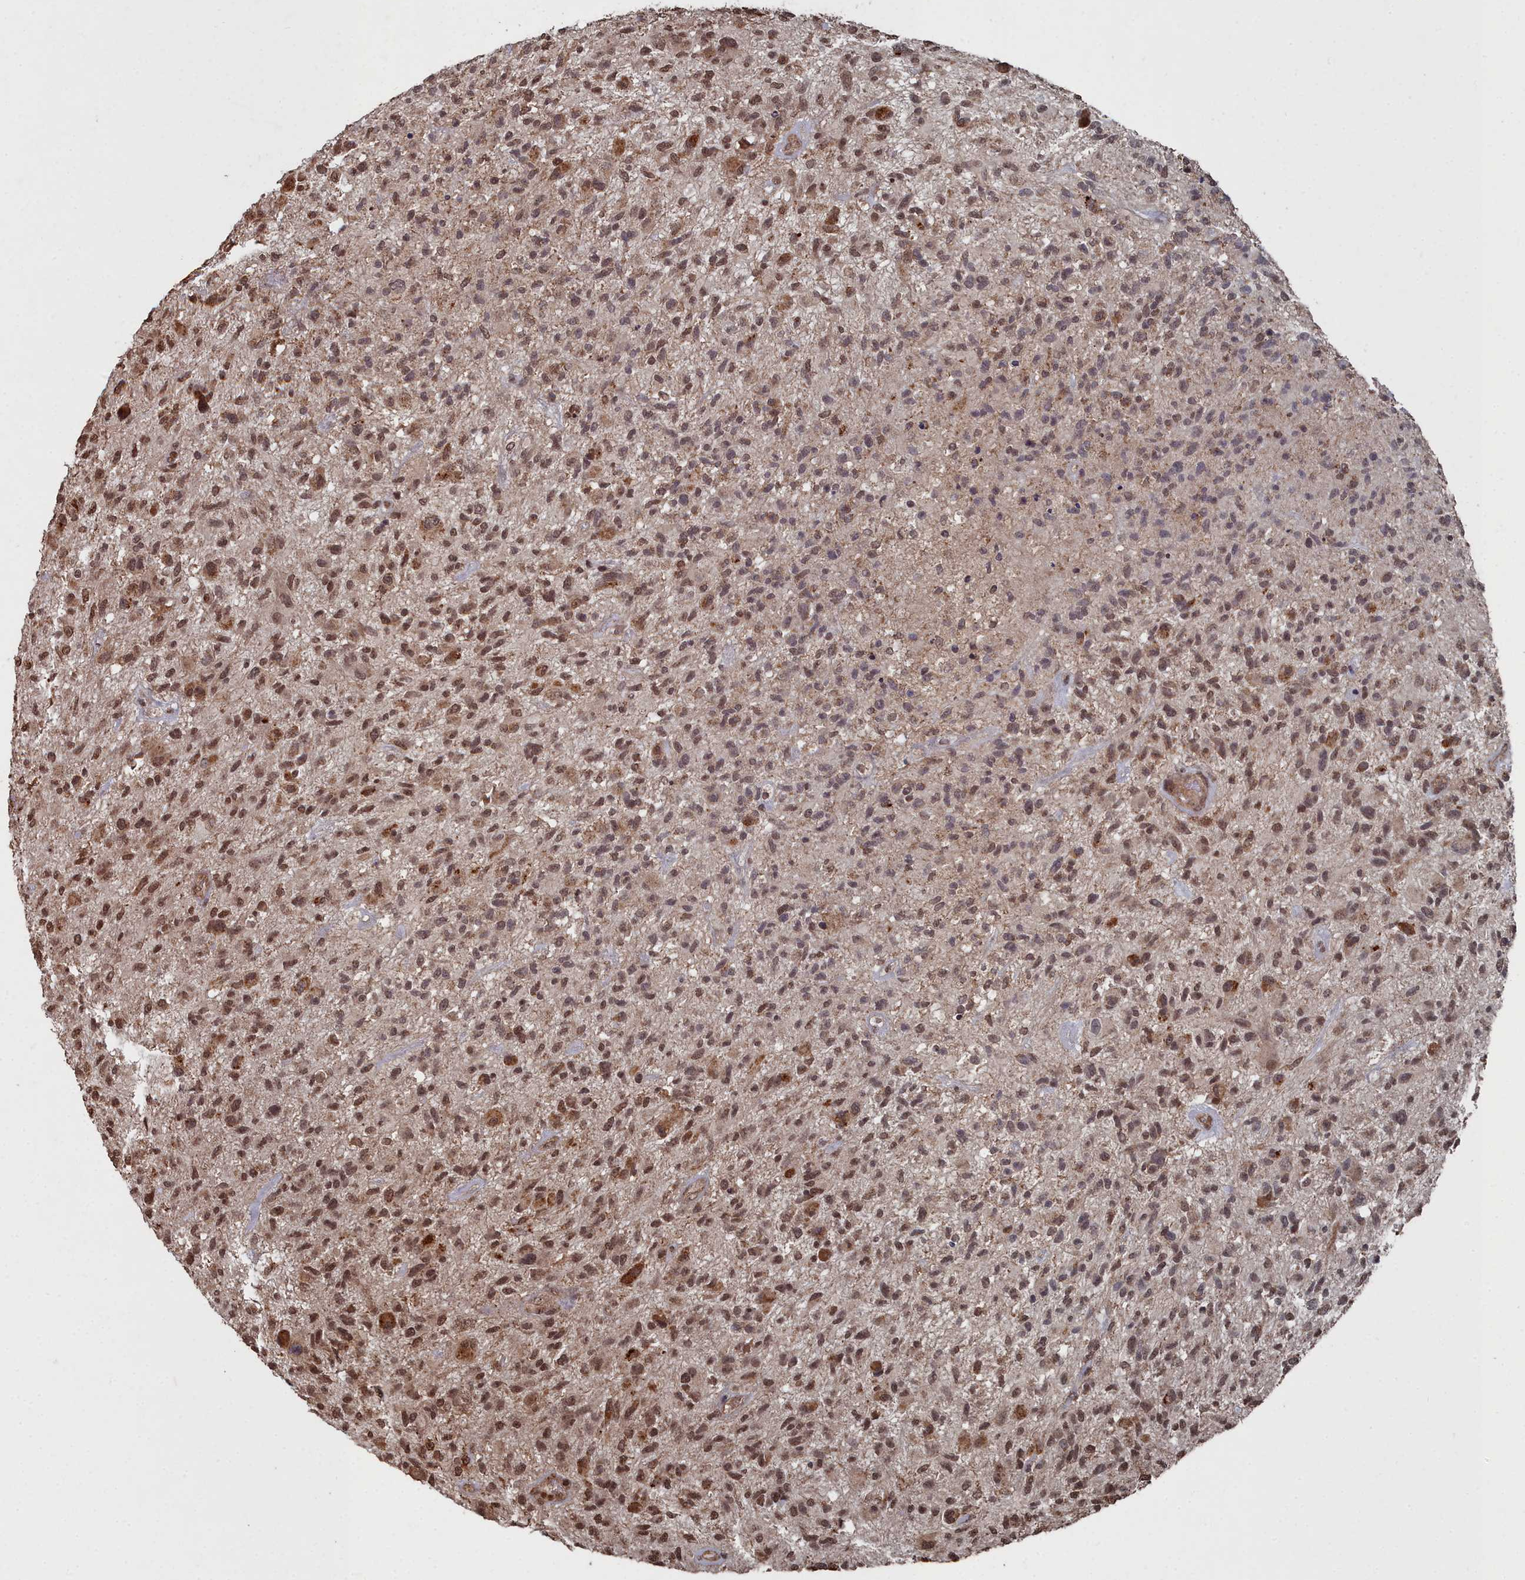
{"staining": {"intensity": "moderate", "quantity": ">75%", "location": "nuclear"}, "tissue": "glioma", "cell_type": "Tumor cells", "image_type": "cancer", "snomed": [{"axis": "morphology", "description": "Glioma, malignant, High grade"}, {"axis": "topography", "description": "Brain"}], "caption": "Tumor cells demonstrate moderate nuclear positivity in approximately >75% of cells in malignant high-grade glioma.", "gene": "CCNP", "patient": {"sex": "male", "age": 47}}